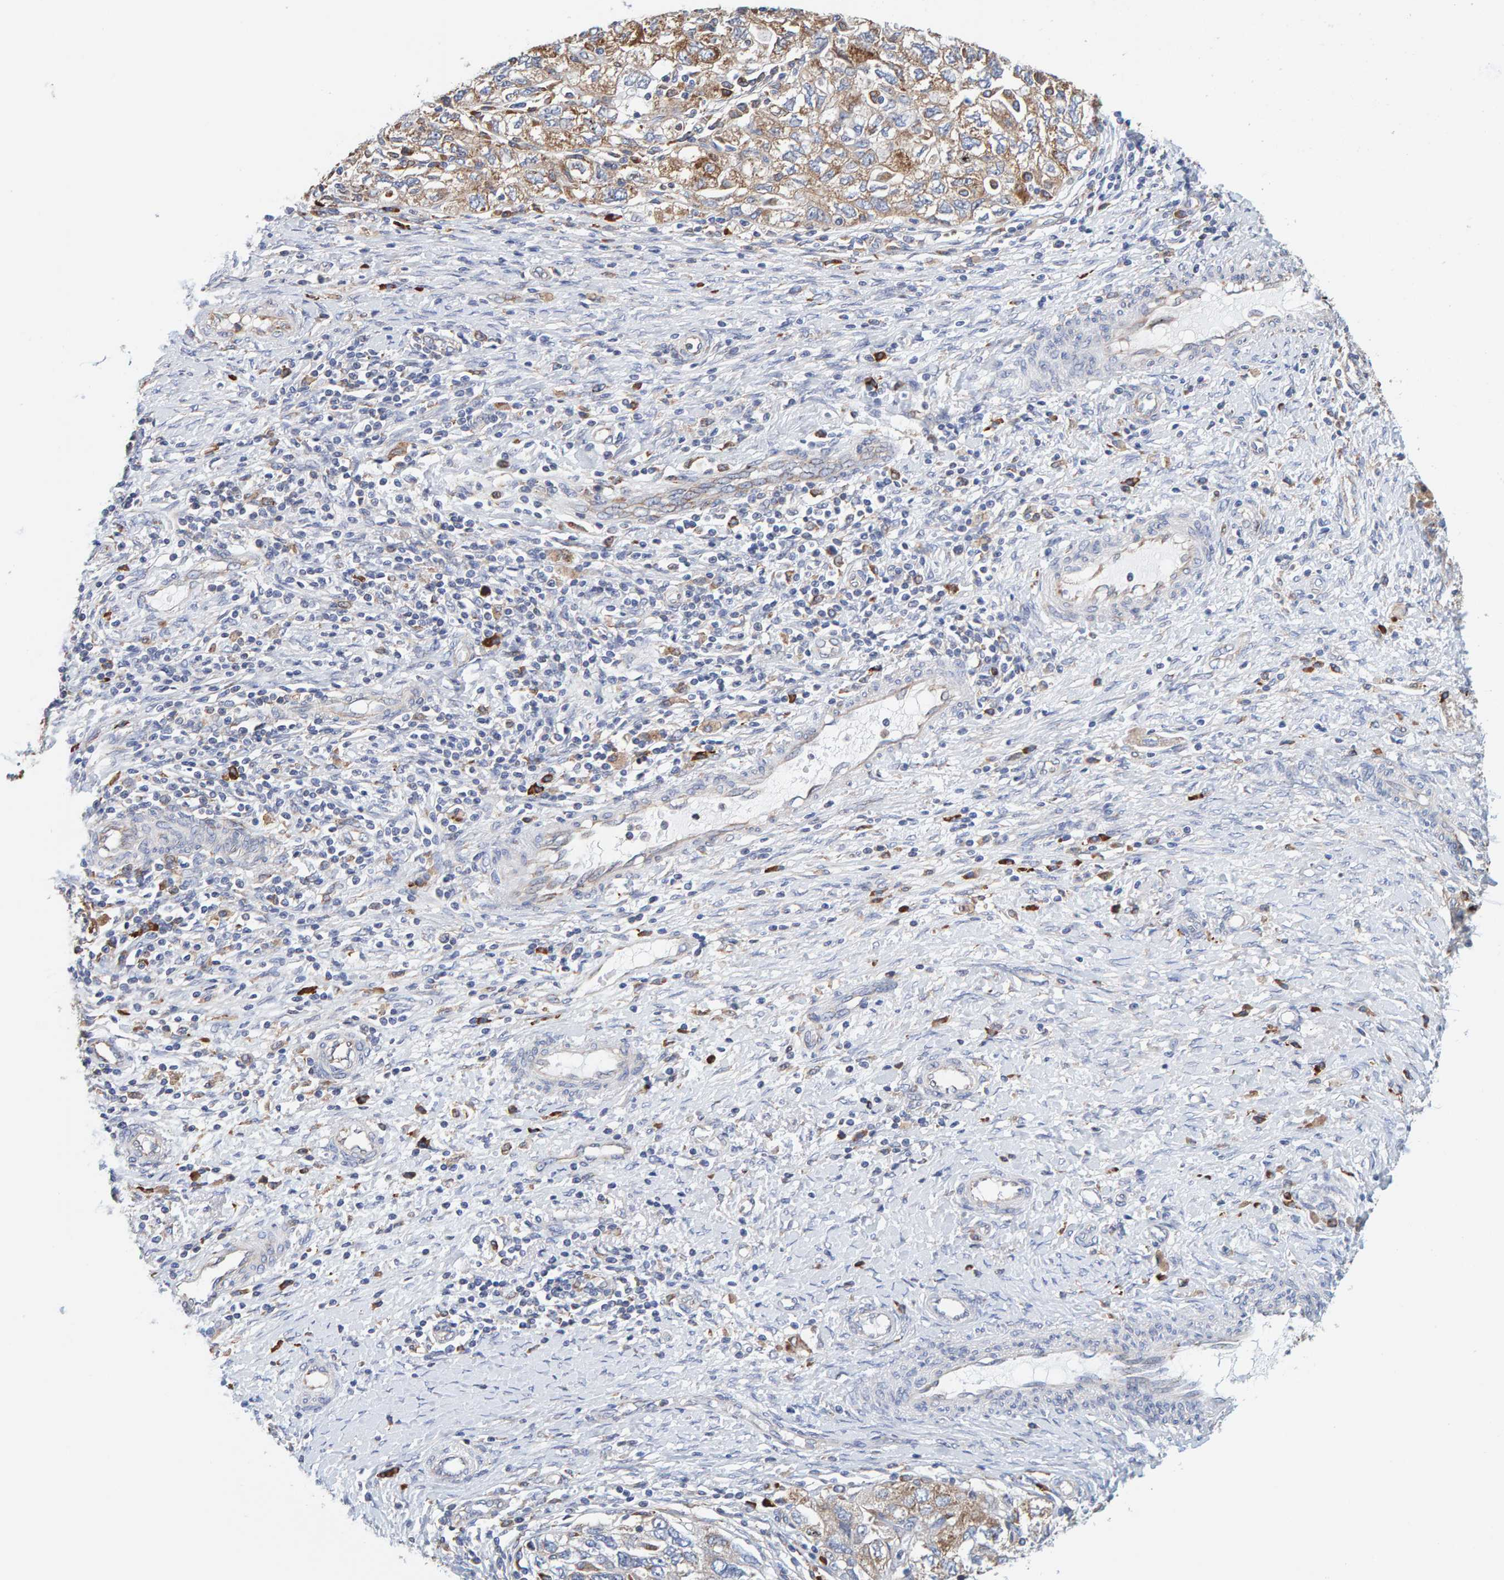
{"staining": {"intensity": "moderate", "quantity": ">75%", "location": "cytoplasmic/membranous"}, "tissue": "ovarian cancer", "cell_type": "Tumor cells", "image_type": "cancer", "snomed": [{"axis": "morphology", "description": "Carcinoma, NOS"}, {"axis": "morphology", "description": "Cystadenocarcinoma, serous, NOS"}, {"axis": "topography", "description": "Ovary"}], "caption": "Serous cystadenocarcinoma (ovarian) stained for a protein (brown) exhibits moderate cytoplasmic/membranous positive staining in approximately >75% of tumor cells.", "gene": "SGPL1", "patient": {"sex": "female", "age": 69}}